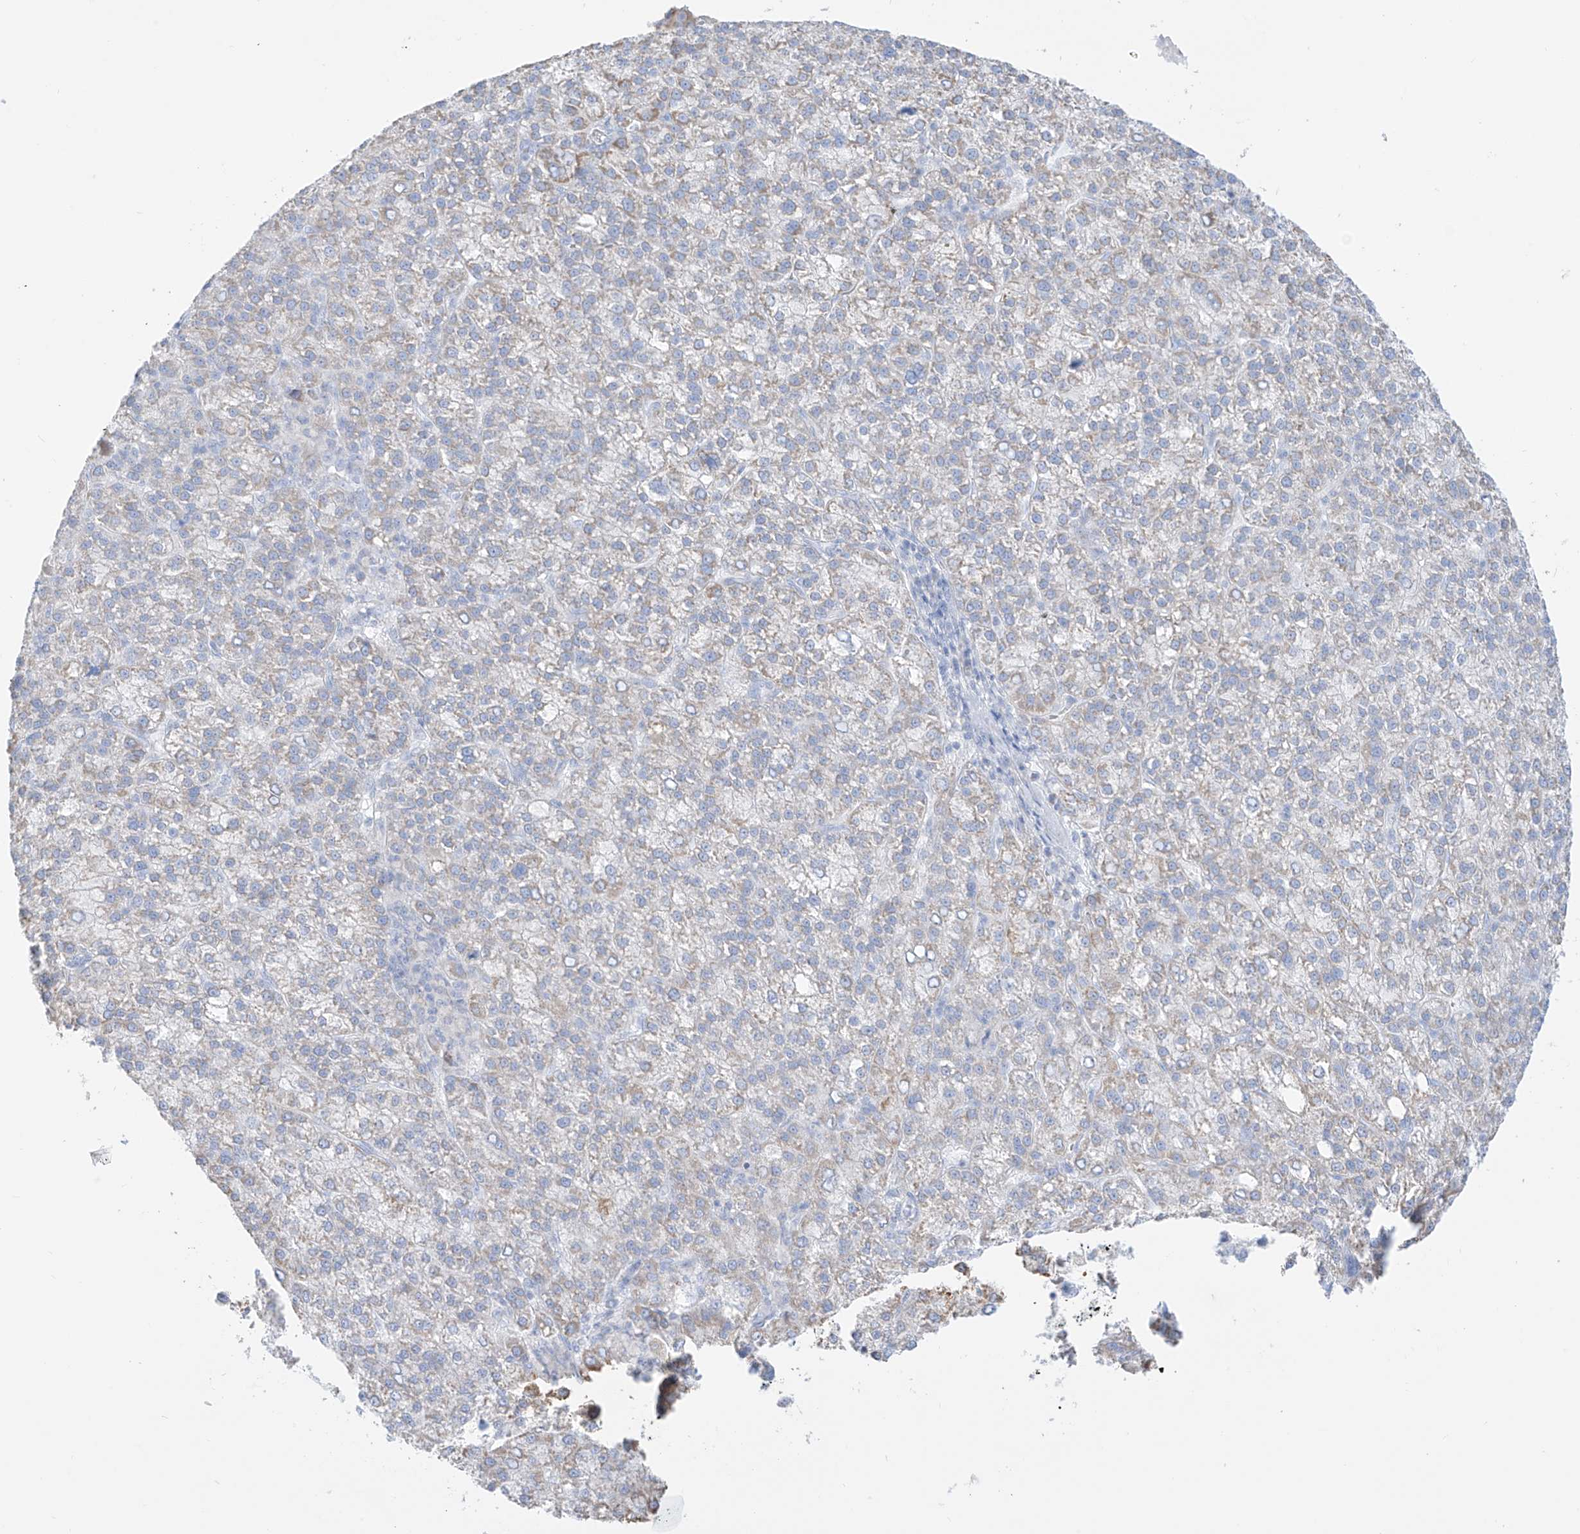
{"staining": {"intensity": "weak", "quantity": "<25%", "location": "cytoplasmic/membranous"}, "tissue": "liver cancer", "cell_type": "Tumor cells", "image_type": "cancer", "snomed": [{"axis": "morphology", "description": "Carcinoma, Hepatocellular, NOS"}, {"axis": "topography", "description": "Liver"}], "caption": "This is an immunohistochemistry image of hepatocellular carcinoma (liver). There is no expression in tumor cells.", "gene": "SLC26A3", "patient": {"sex": "female", "age": 58}}